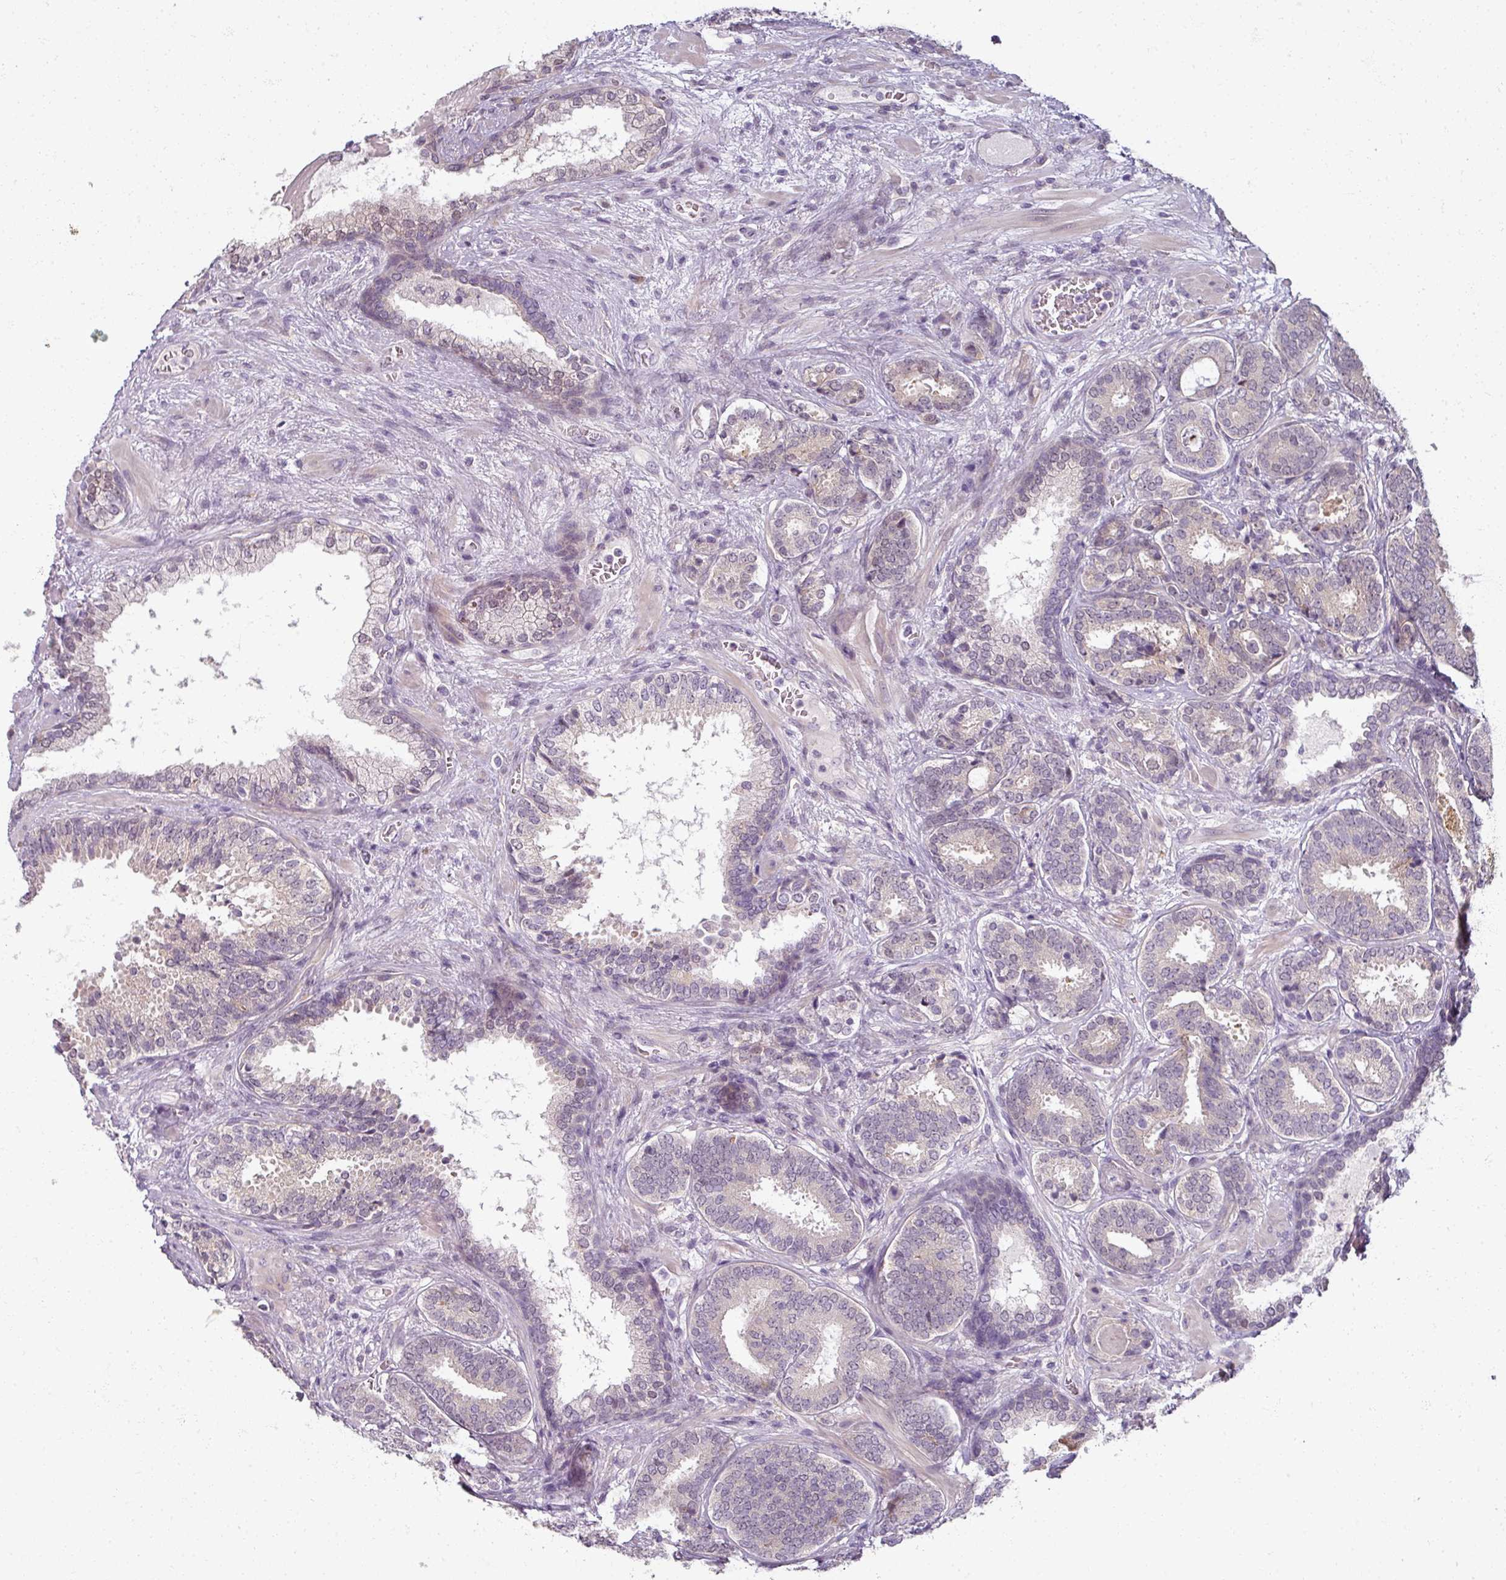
{"staining": {"intensity": "weak", "quantity": "<25%", "location": "cytoplasmic/membranous"}, "tissue": "prostate cancer", "cell_type": "Tumor cells", "image_type": "cancer", "snomed": [{"axis": "morphology", "description": "Adenocarcinoma, High grade"}, {"axis": "topography", "description": "Prostate"}], "caption": "High power microscopy image of an immunohistochemistry micrograph of prostate cancer, revealing no significant staining in tumor cells.", "gene": "MYMK", "patient": {"sex": "male", "age": 65}}